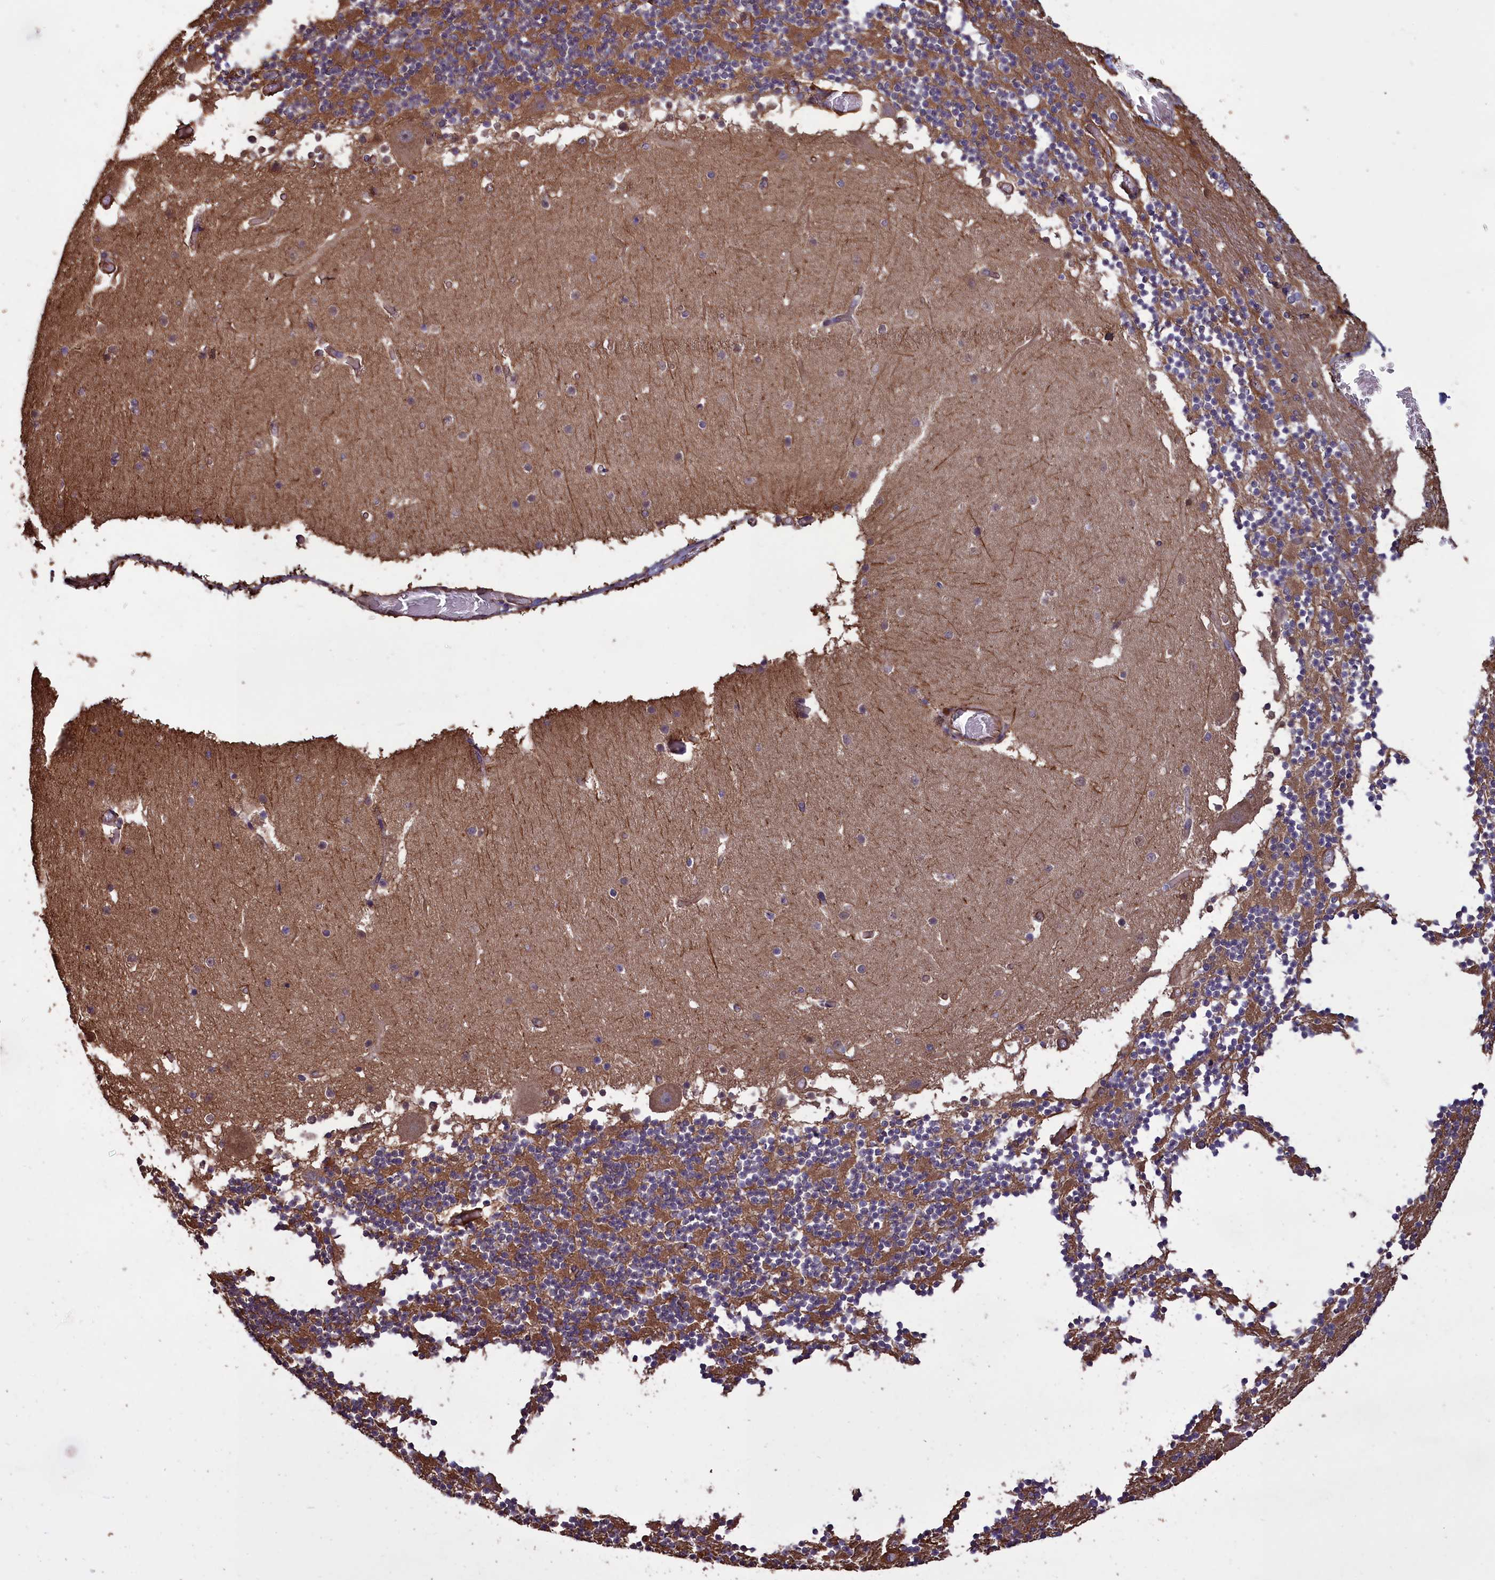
{"staining": {"intensity": "moderate", "quantity": ">75%", "location": "cytoplasmic/membranous"}, "tissue": "cerebellum", "cell_type": "Cells in granular layer", "image_type": "normal", "snomed": [{"axis": "morphology", "description": "Normal tissue, NOS"}, {"axis": "topography", "description": "Cerebellum"}], "caption": "Immunohistochemical staining of benign human cerebellum exhibits moderate cytoplasmic/membranous protein positivity in about >75% of cells in granular layer. Using DAB (3,3'-diaminobenzidine) (brown) and hematoxylin (blue) stains, captured at high magnification using brightfield microscopy.", "gene": "DAPK3", "patient": {"sex": "female", "age": 28}}